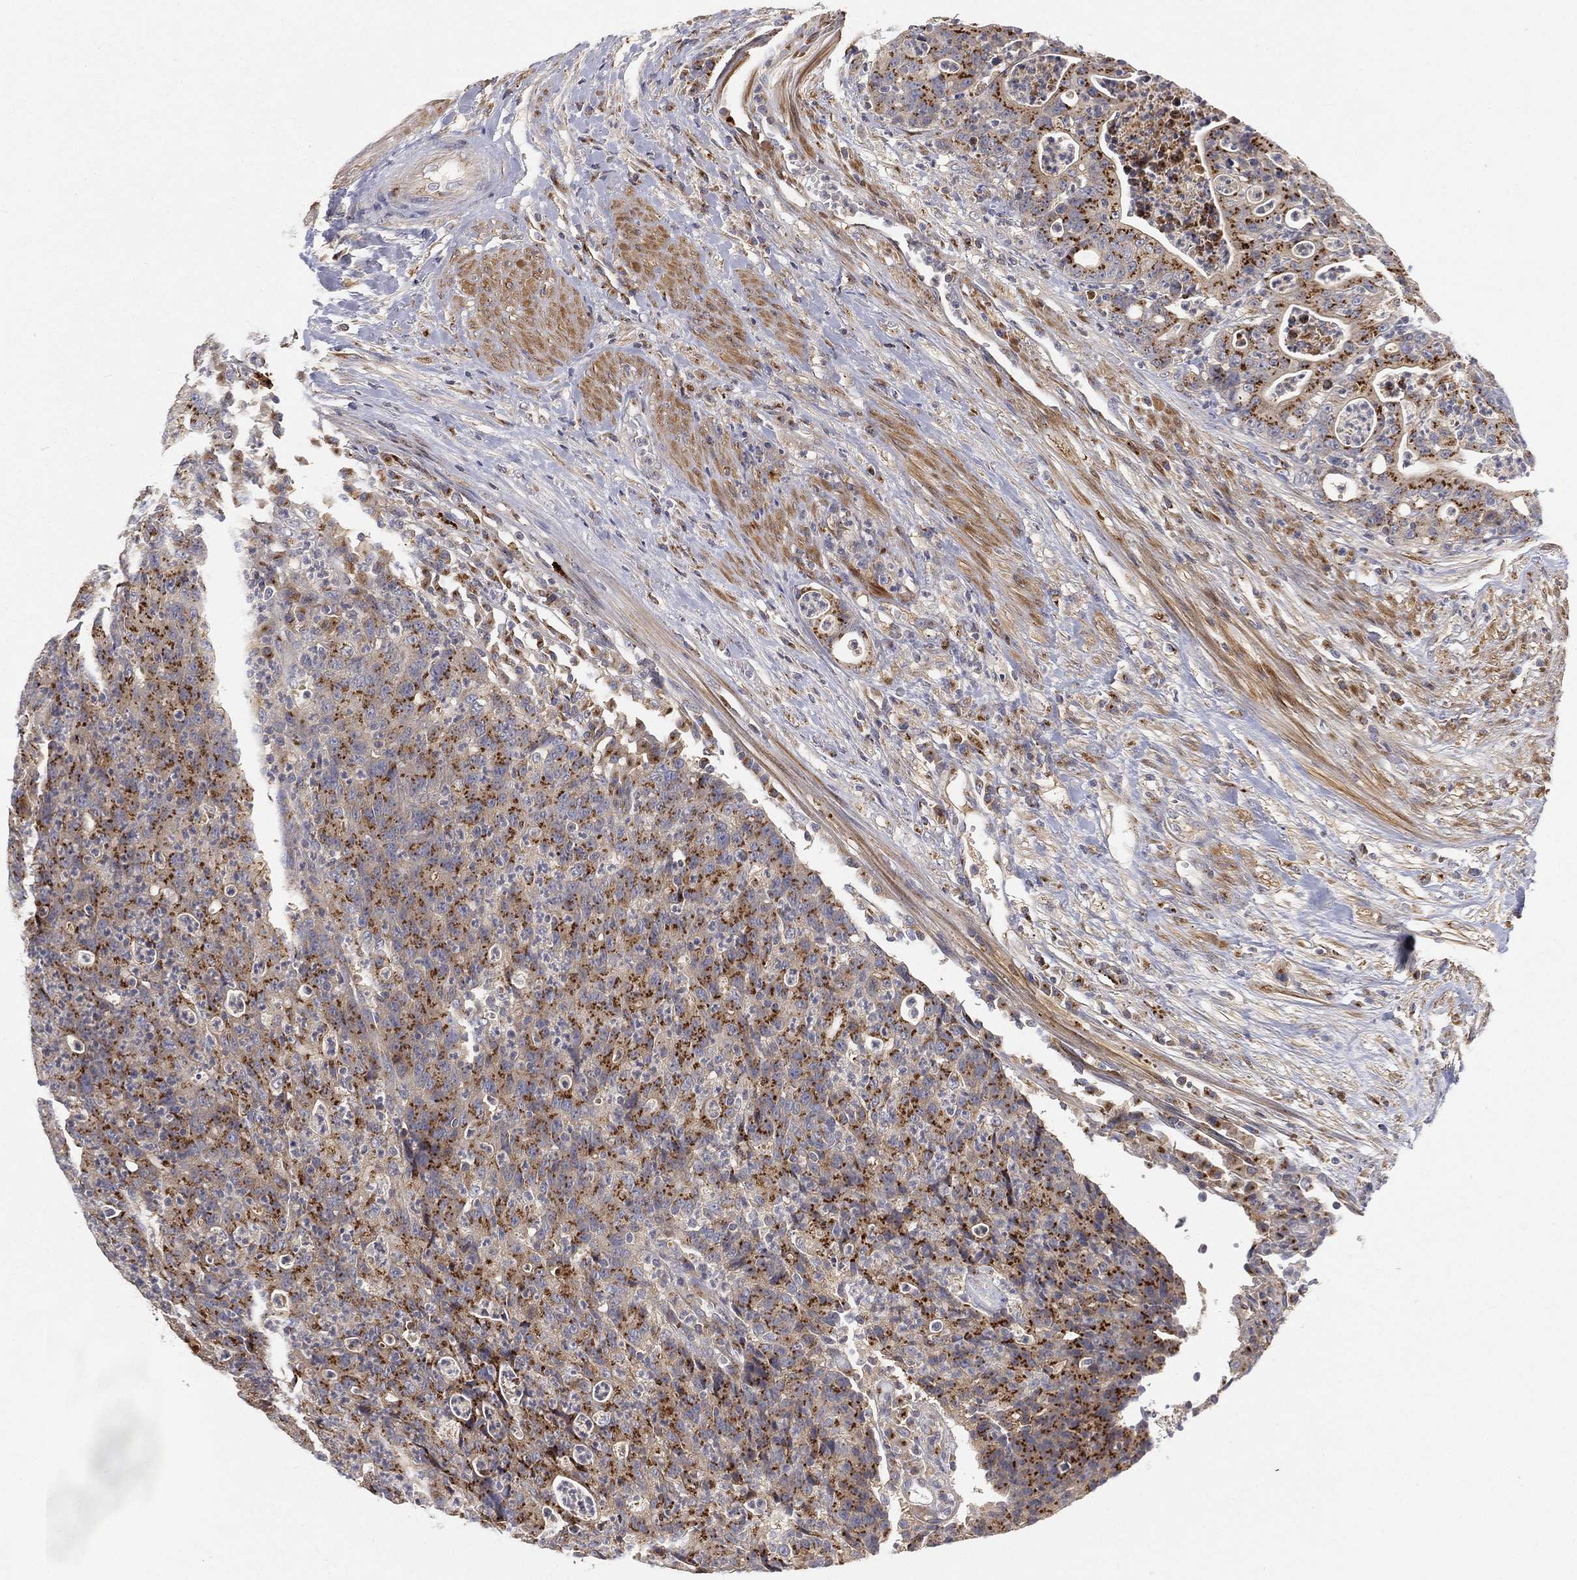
{"staining": {"intensity": "strong", "quantity": "25%-75%", "location": "cytoplasmic/membranous"}, "tissue": "colorectal cancer", "cell_type": "Tumor cells", "image_type": "cancer", "snomed": [{"axis": "morphology", "description": "Adenocarcinoma, NOS"}, {"axis": "topography", "description": "Colon"}], "caption": "Adenocarcinoma (colorectal) stained with a brown dye reveals strong cytoplasmic/membranous positive positivity in about 25%-75% of tumor cells.", "gene": "CTSL", "patient": {"sex": "male", "age": 70}}